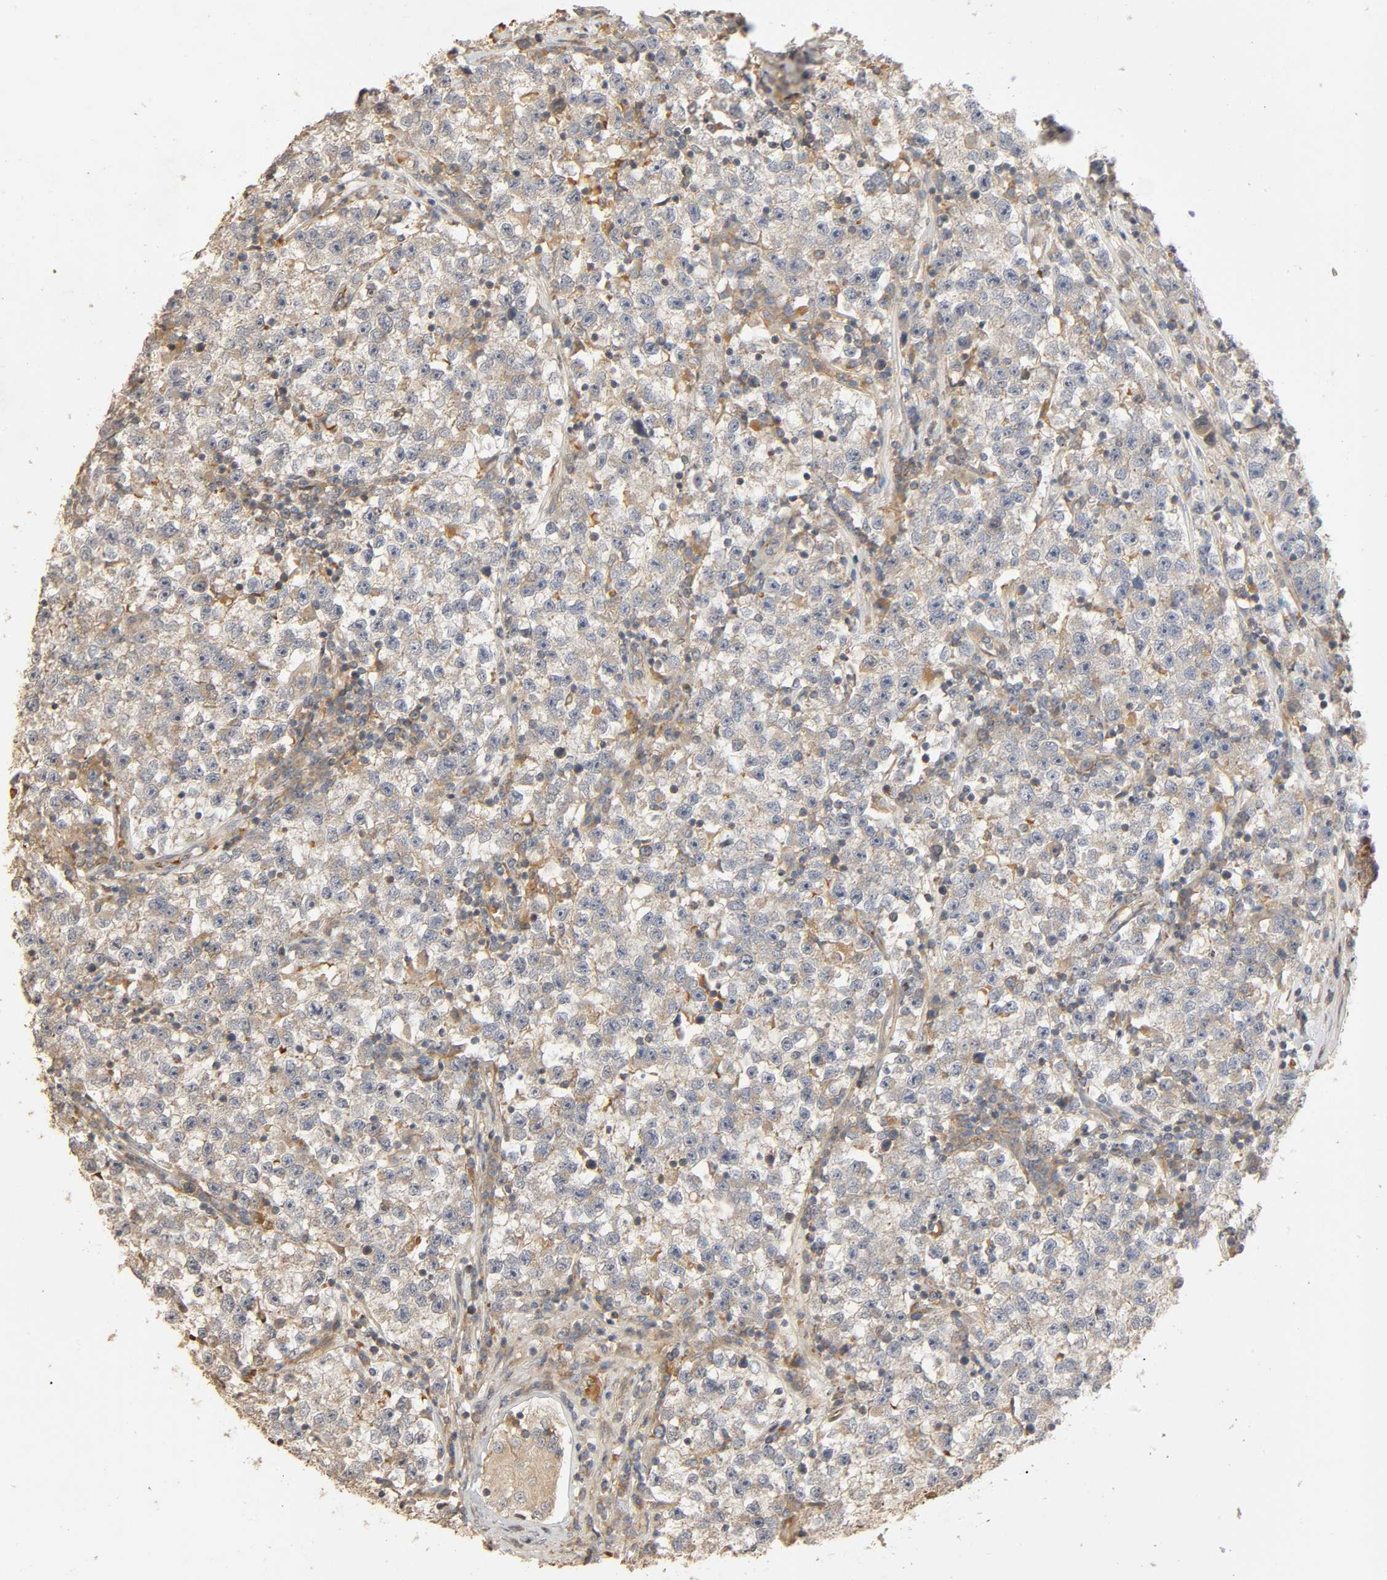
{"staining": {"intensity": "negative", "quantity": "none", "location": "none"}, "tissue": "testis cancer", "cell_type": "Tumor cells", "image_type": "cancer", "snomed": [{"axis": "morphology", "description": "Seminoma, NOS"}, {"axis": "topography", "description": "Testis"}], "caption": "A high-resolution photomicrograph shows IHC staining of testis seminoma, which reveals no significant positivity in tumor cells.", "gene": "SGSM1", "patient": {"sex": "male", "age": 22}}